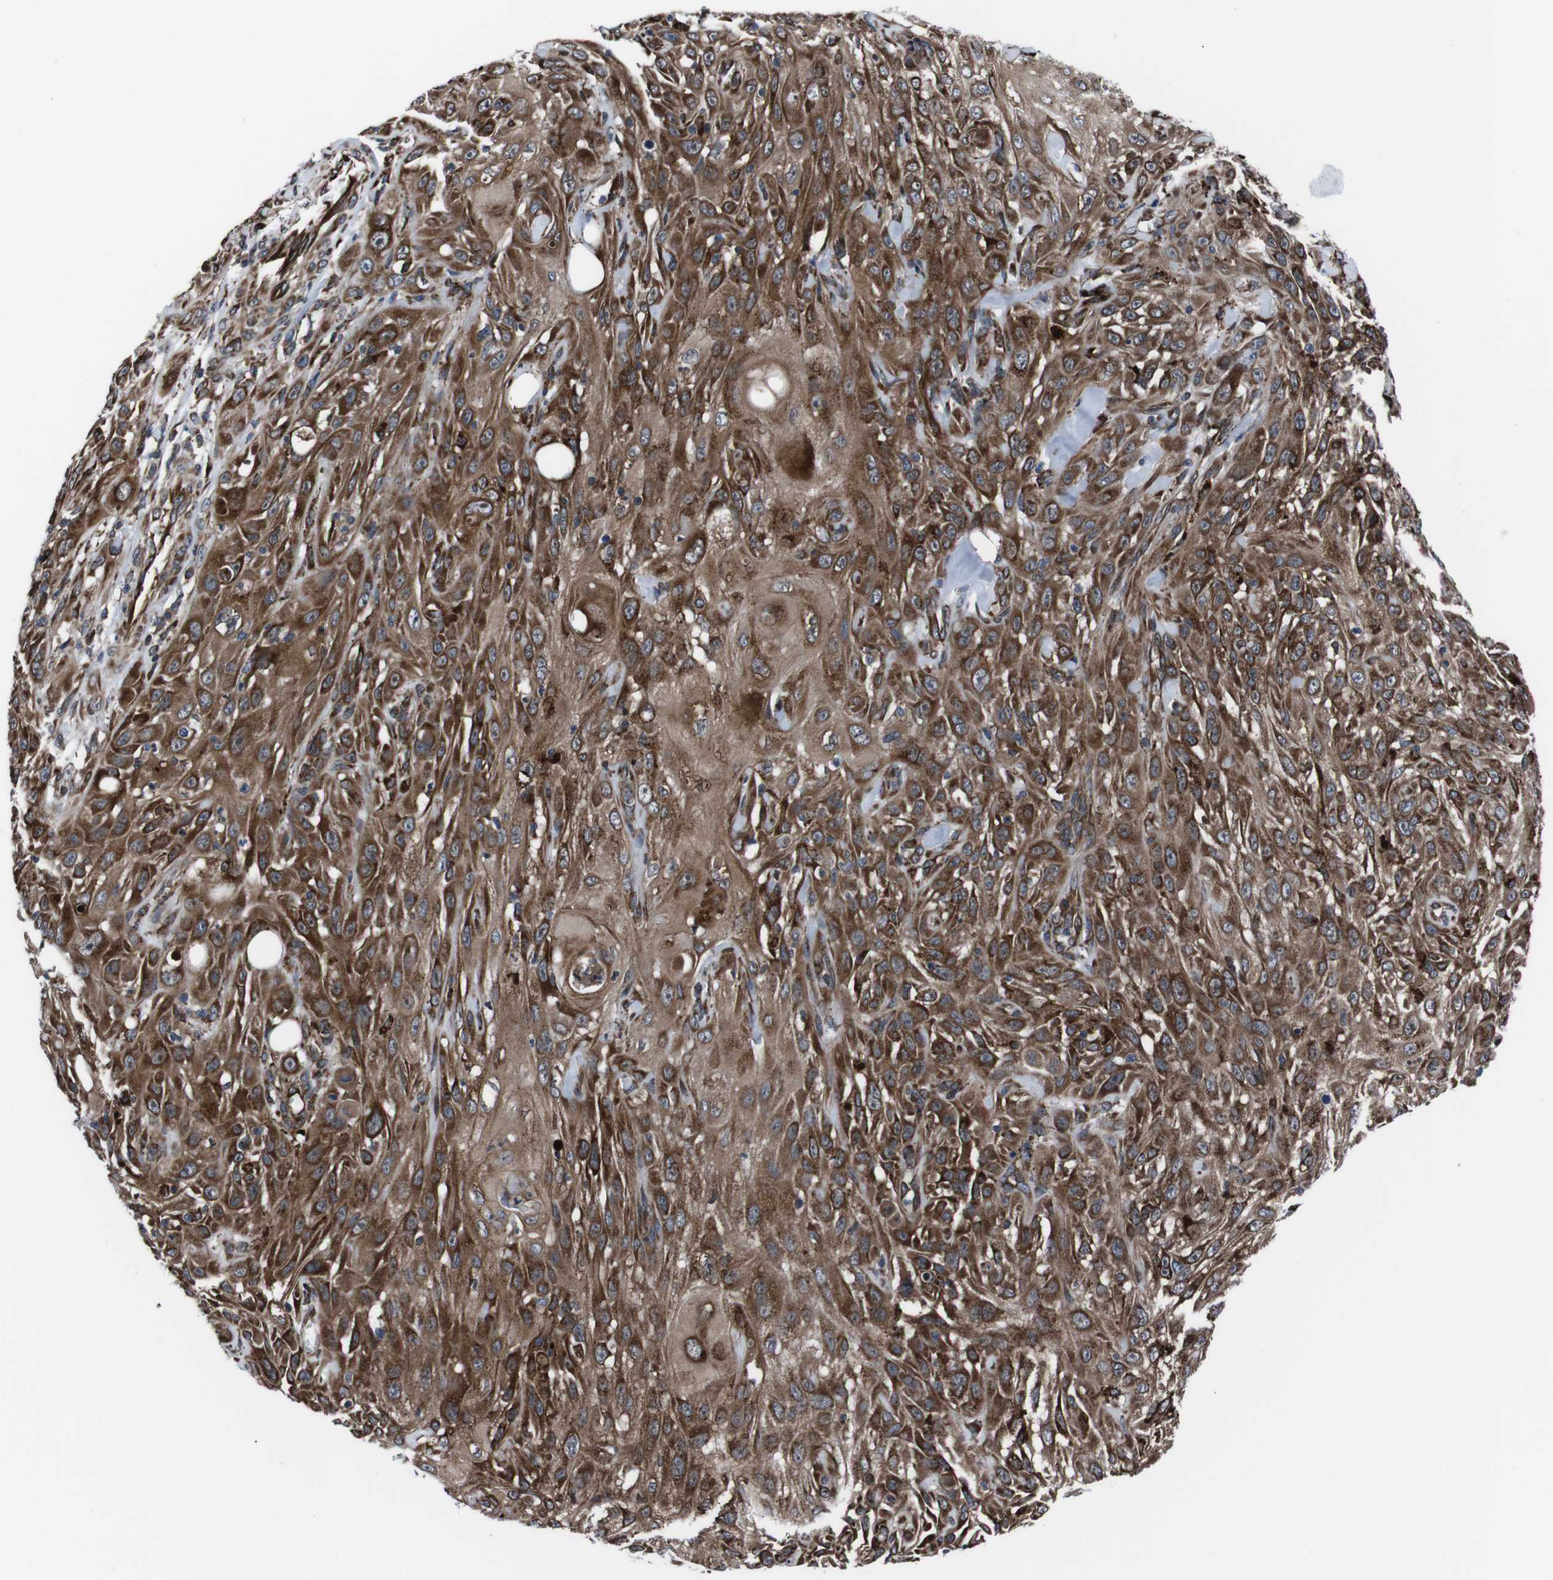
{"staining": {"intensity": "strong", "quantity": ">75%", "location": "cytoplasmic/membranous"}, "tissue": "skin cancer", "cell_type": "Tumor cells", "image_type": "cancer", "snomed": [{"axis": "morphology", "description": "Squamous cell carcinoma, NOS"}, {"axis": "topography", "description": "Skin"}], "caption": "Skin cancer tissue reveals strong cytoplasmic/membranous expression in about >75% of tumor cells", "gene": "EIF4A2", "patient": {"sex": "male", "age": 75}}